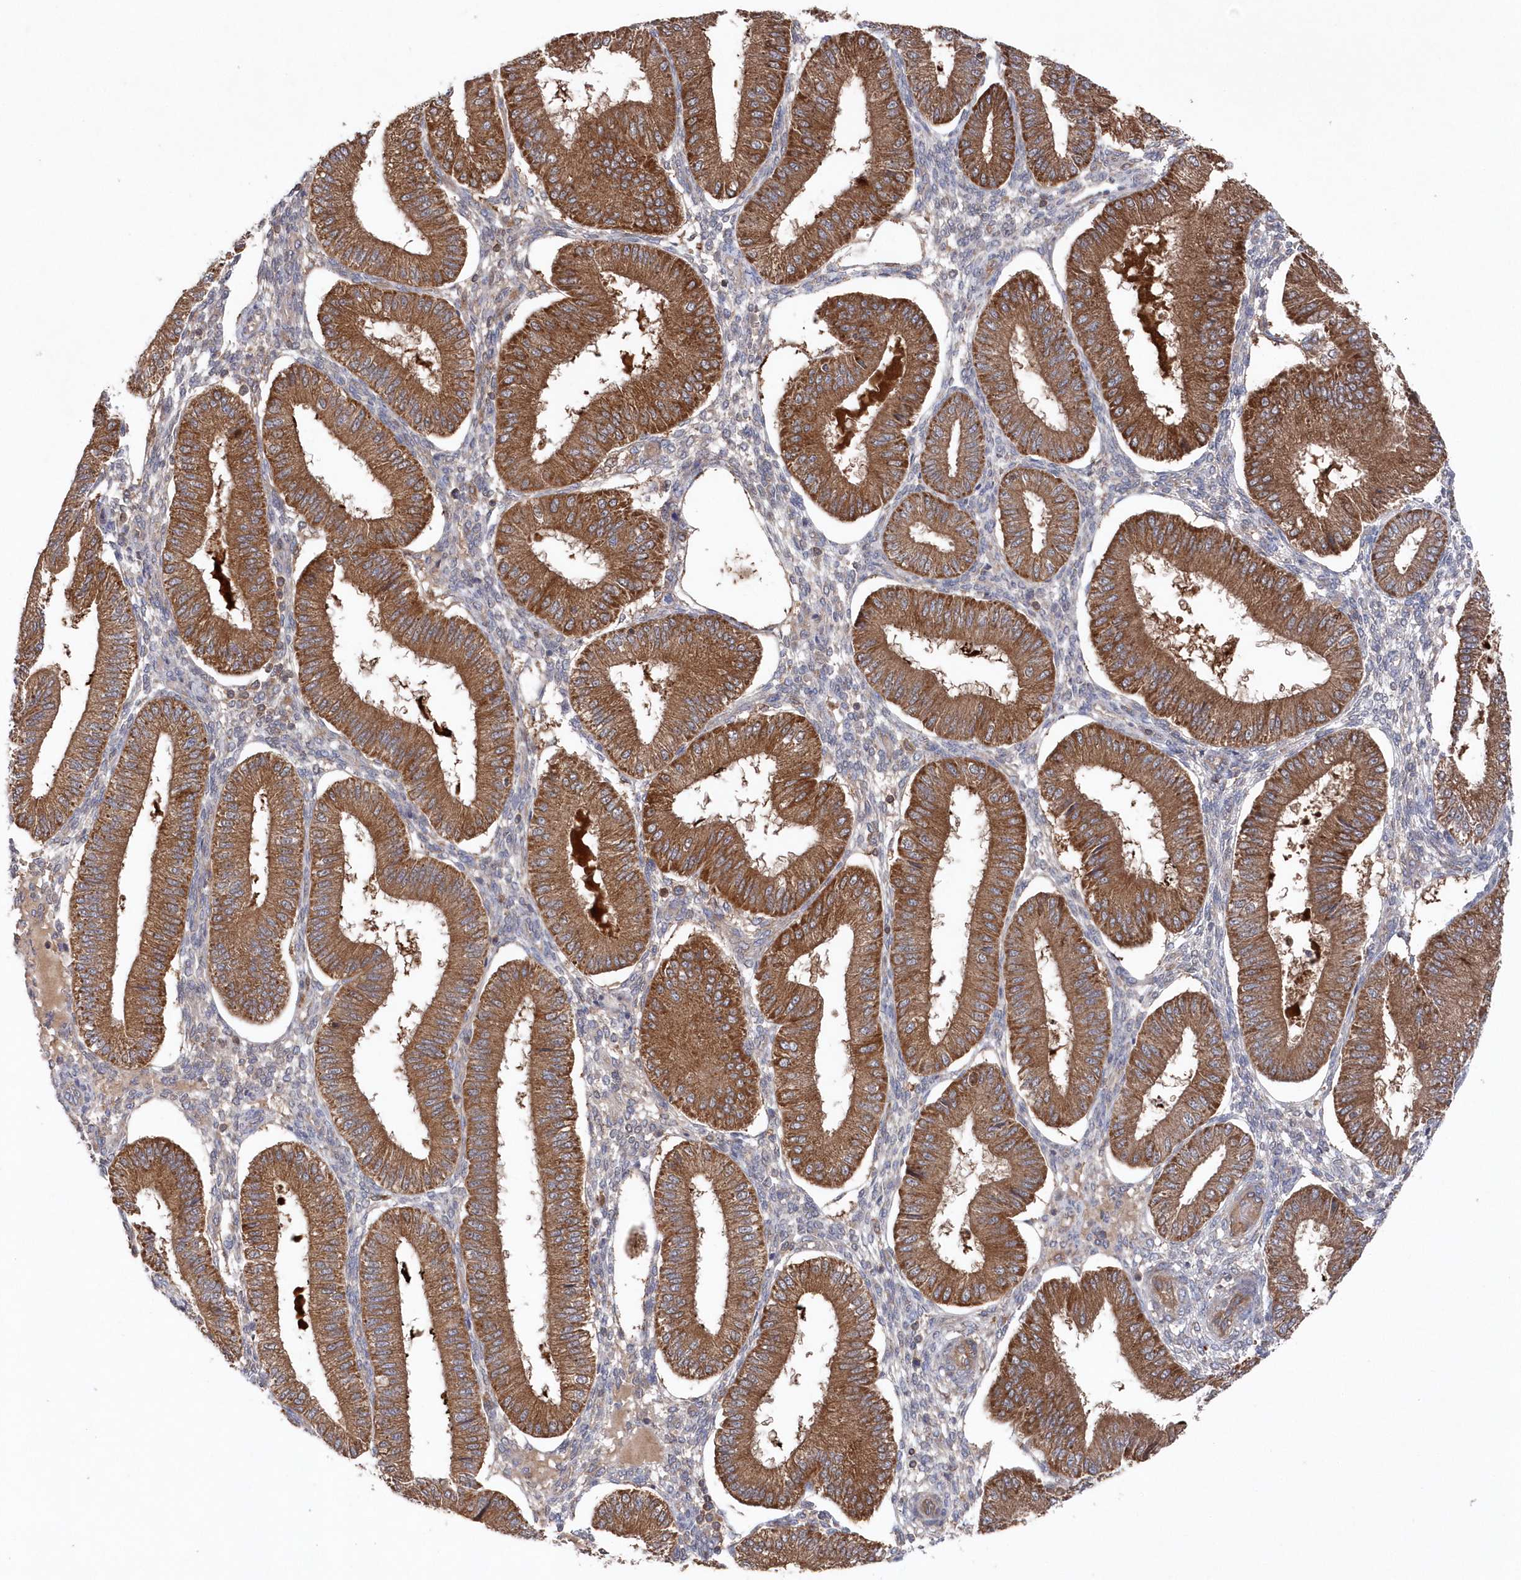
{"staining": {"intensity": "weak", "quantity": "<25%", "location": "cytoplasmic/membranous"}, "tissue": "endometrium", "cell_type": "Cells in endometrial stroma", "image_type": "normal", "snomed": [{"axis": "morphology", "description": "Normal tissue, NOS"}, {"axis": "topography", "description": "Endometrium"}], "caption": "An IHC micrograph of unremarkable endometrium is shown. There is no staining in cells in endometrial stroma of endometrium.", "gene": "ASNSD1", "patient": {"sex": "female", "age": 39}}